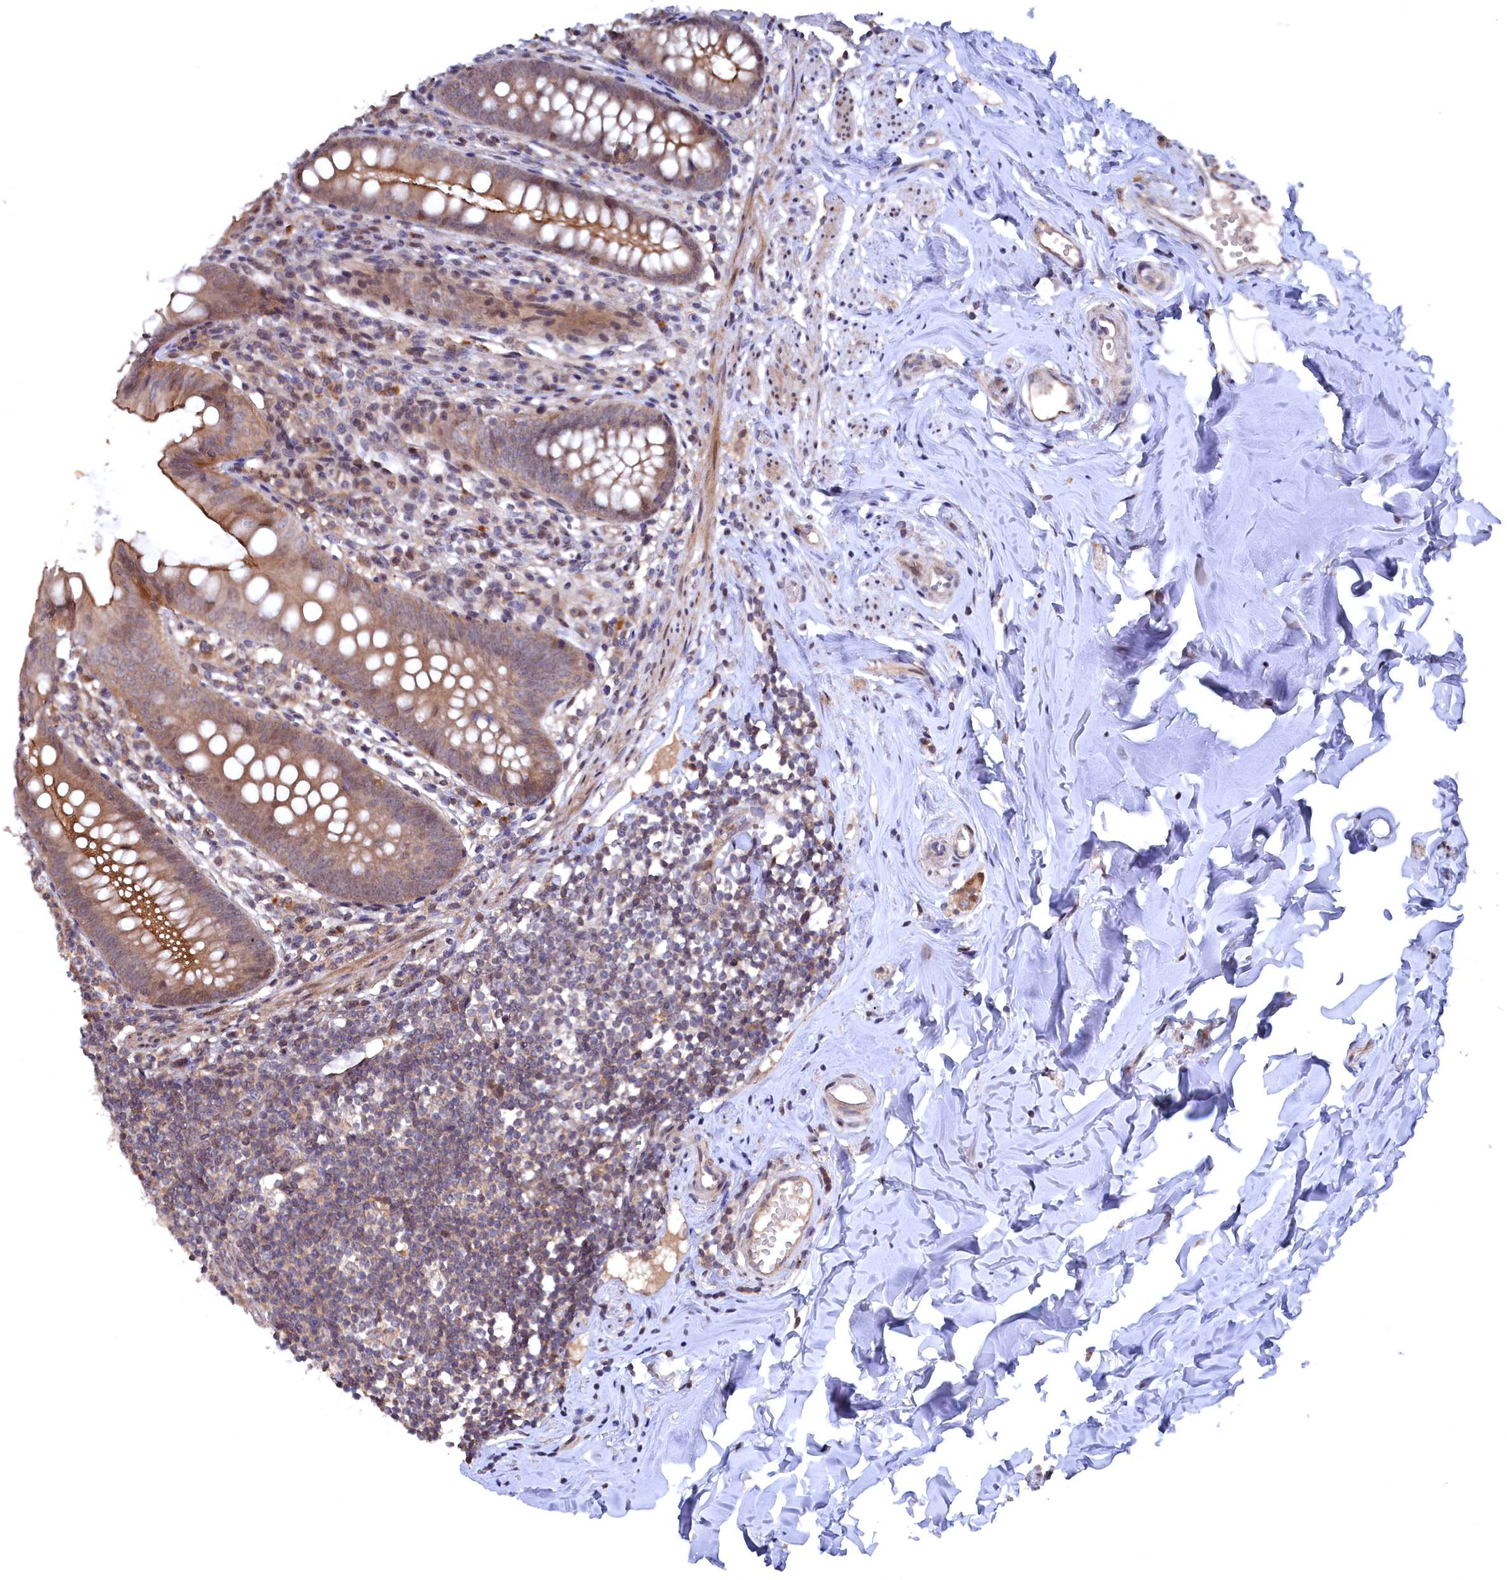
{"staining": {"intensity": "moderate", "quantity": ">75%", "location": "cytoplasmic/membranous"}, "tissue": "appendix", "cell_type": "Glandular cells", "image_type": "normal", "snomed": [{"axis": "morphology", "description": "Normal tissue, NOS"}, {"axis": "topography", "description": "Appendix"}], "caption": "Appendix stained for a protein (brown) displays moderate cytoplasmic/membranous positive positivity in about >75% of glandular cells.", "gene": "TMC5", "patient": {"sex": "female", "age": 51}}